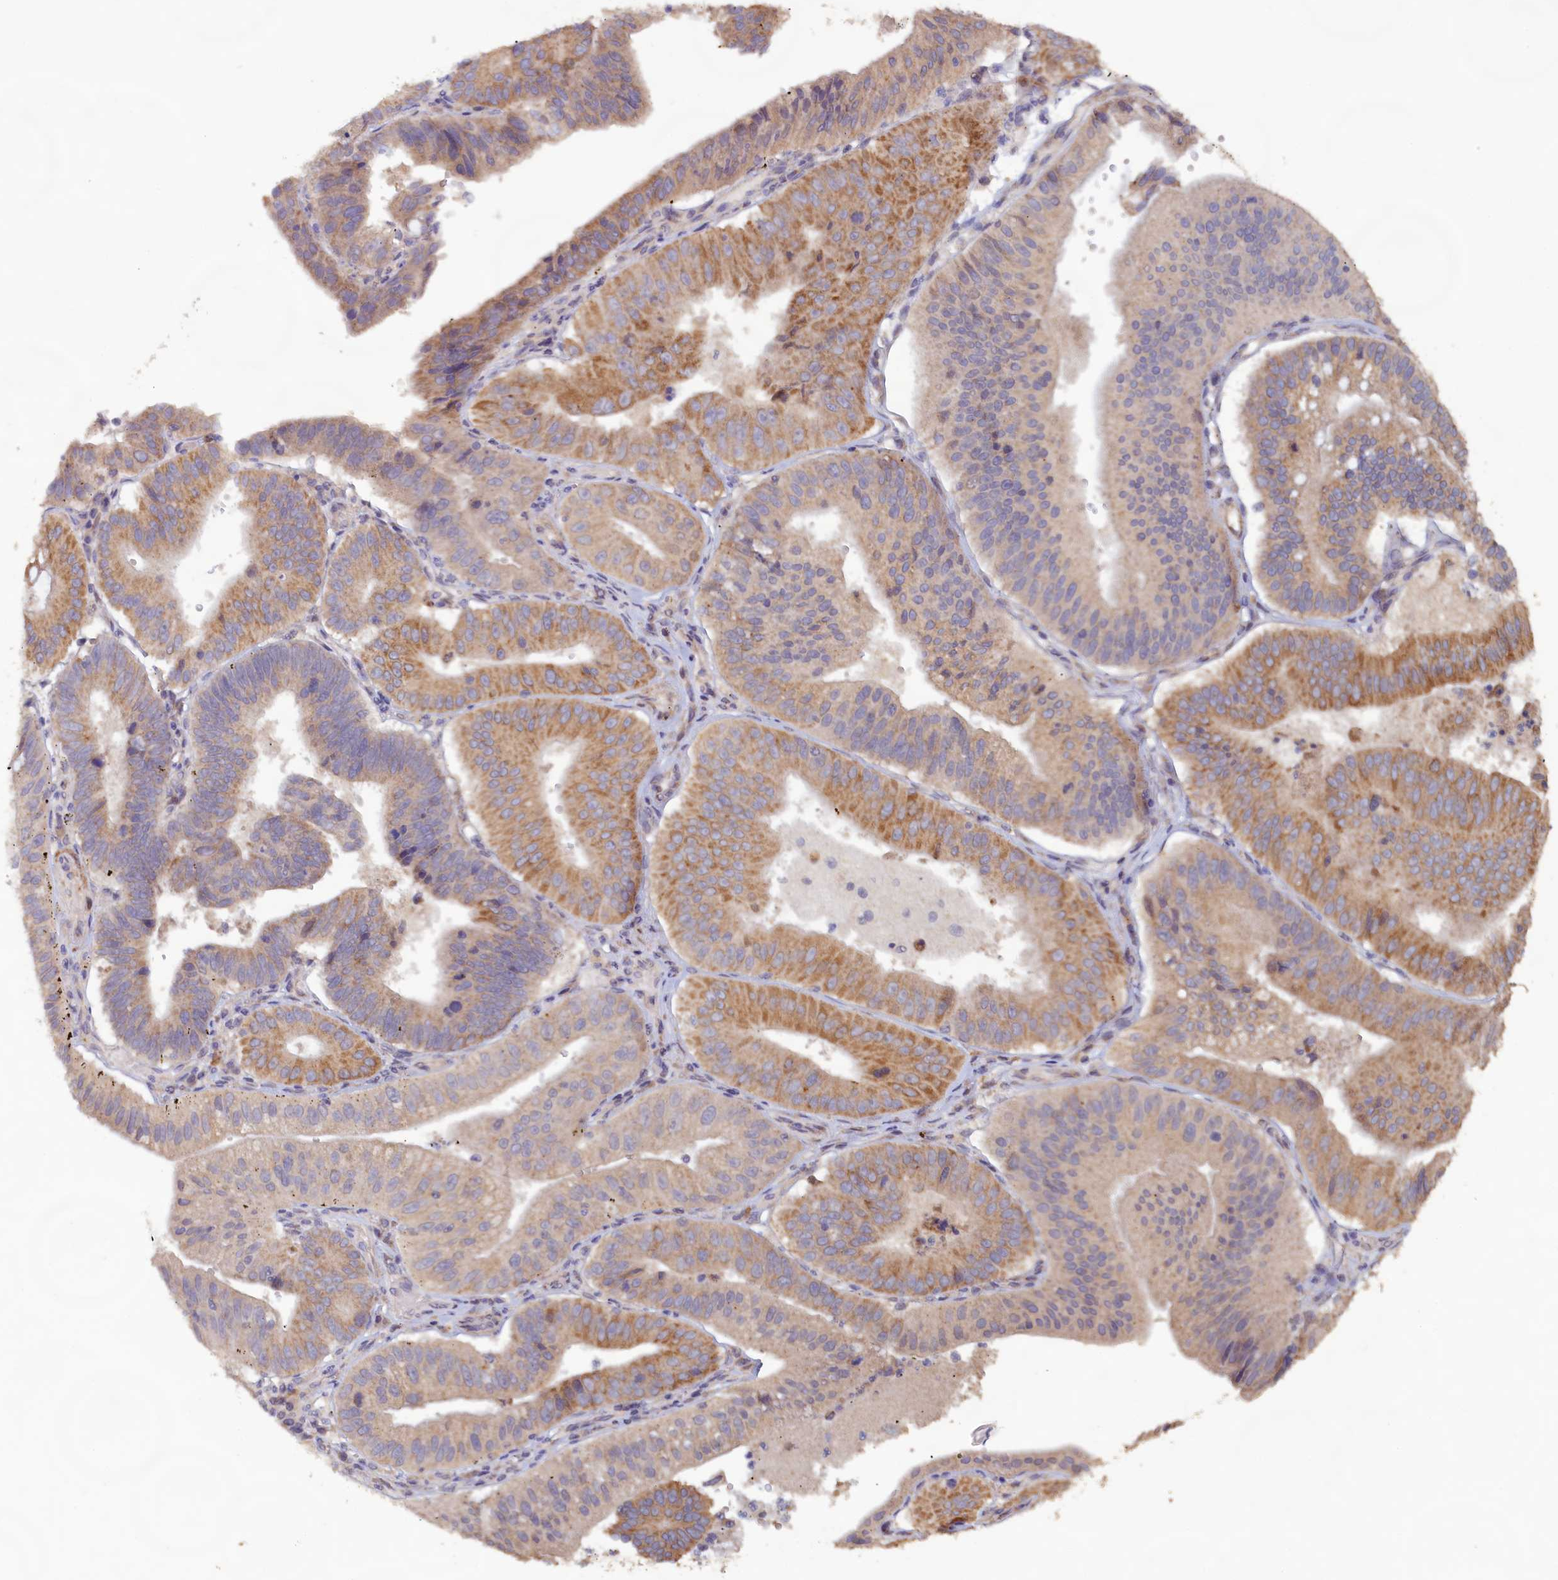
{"staining": {"intensity": "moderate", "quantity": "25%-75%", "location": "cytoplasmic/membranous"}, "tissue": "stomach cancer", "cell_type": "Tumor cells", "image_type": "cancer", "snomed": [{"axis": "morphology", "description": "Adenocarcinoma, NOS"}, {"axis": "topography", "description": "Stomach"}], "caption": "This is an image of immunohistochemistry staining of stomach adenocarcinoma, which shows moderate staining in the cytoplasmic/membranous of tumor cells.", "gene": "FUNDC1", "patient": {"sex": "male", "age": 59}}